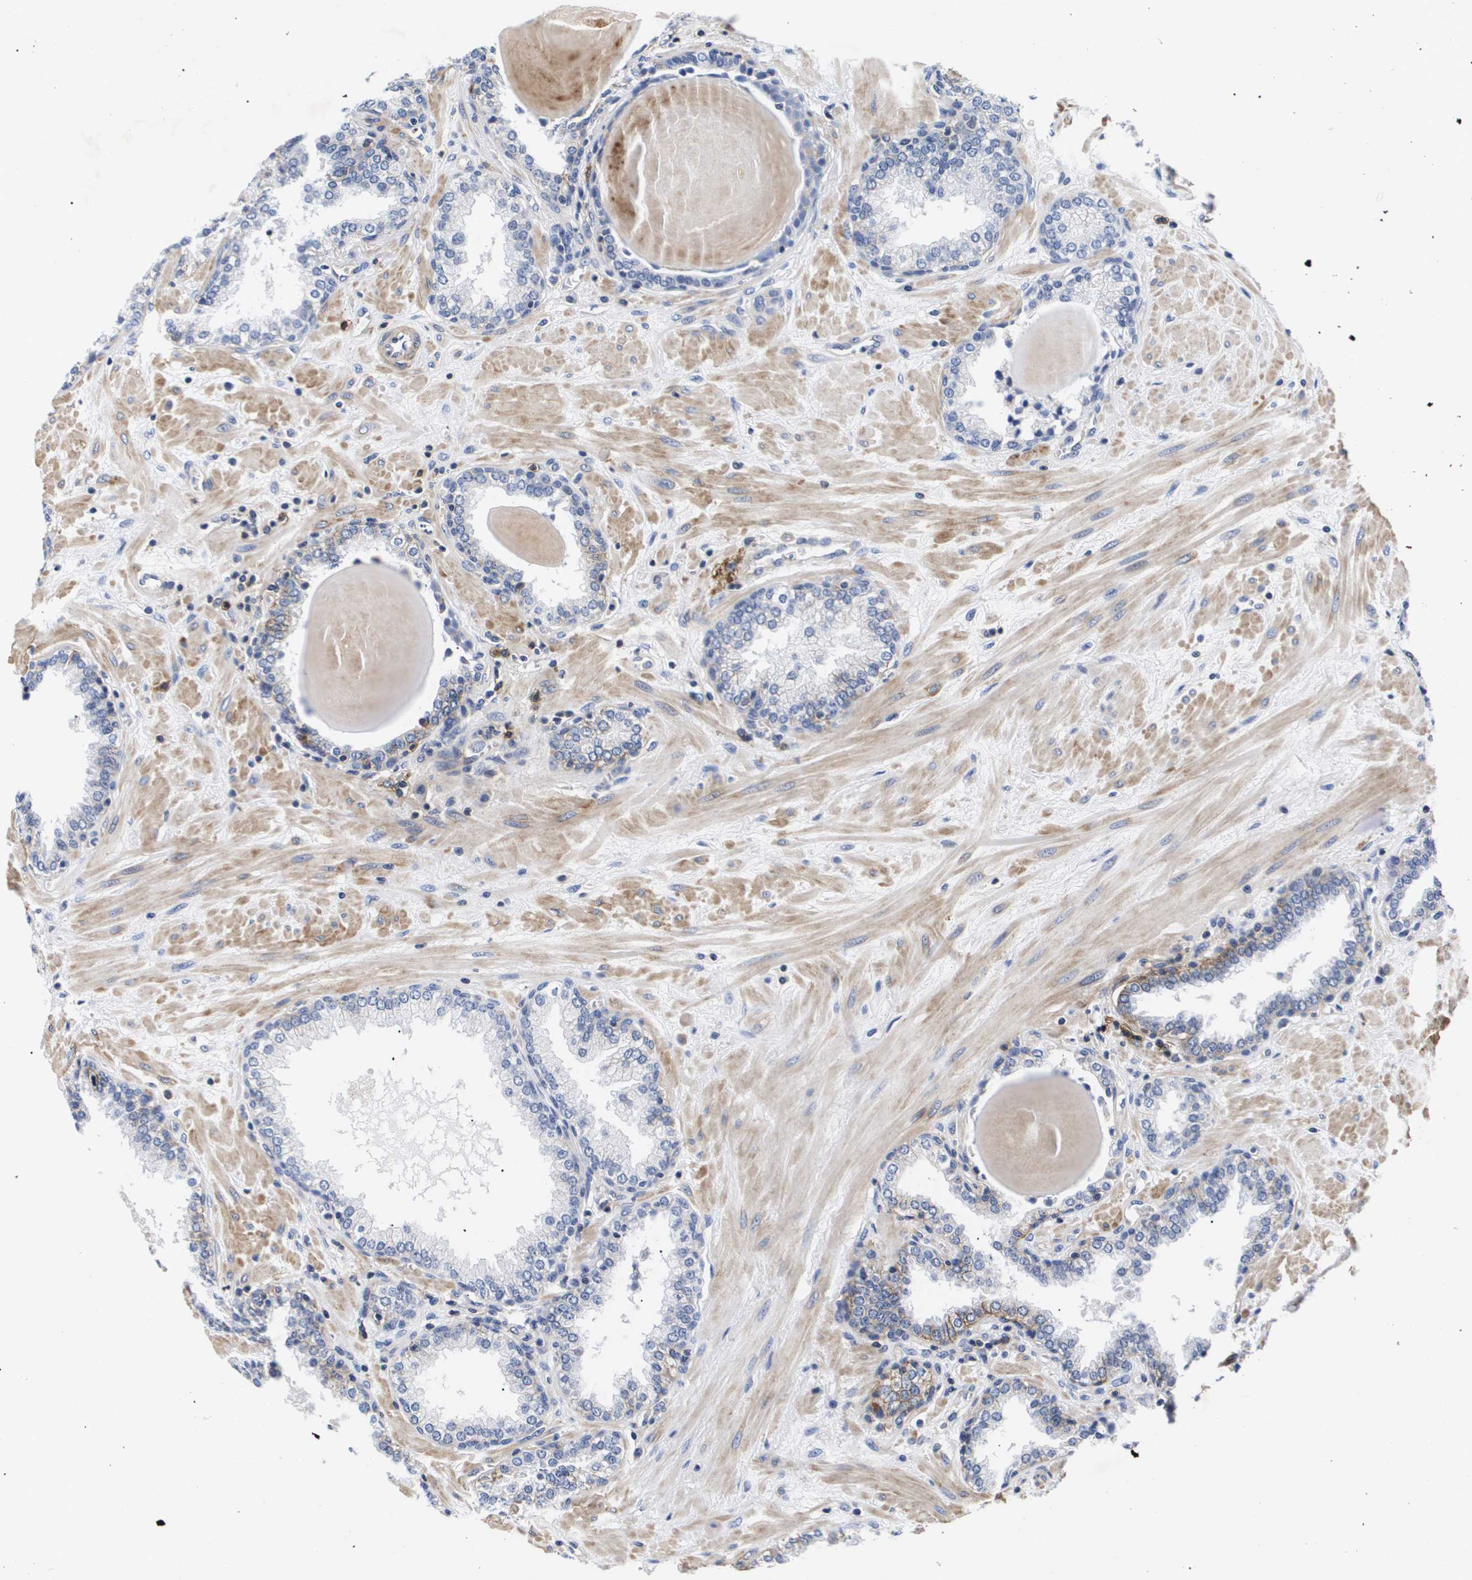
{"staining": {"intensity": "negative", "quantity": "none", "location": "none"}, "tissue": "prostate", "cell_type": "Glandular cells", "image_type": "normal", "snomed": [{"axis": "morphology", "description": "Normal tissue, NOS"}, {"axis": "topography", "description": "Prostate"}], "caption": "High magnification brightfield microscopy of benign prostate stained with DAB (brown) and counterstained with hematoxylin (blue): glandular cells show no significant expression.", "gene": "SHD", "patient": {"sex": "male", "age": 51}}